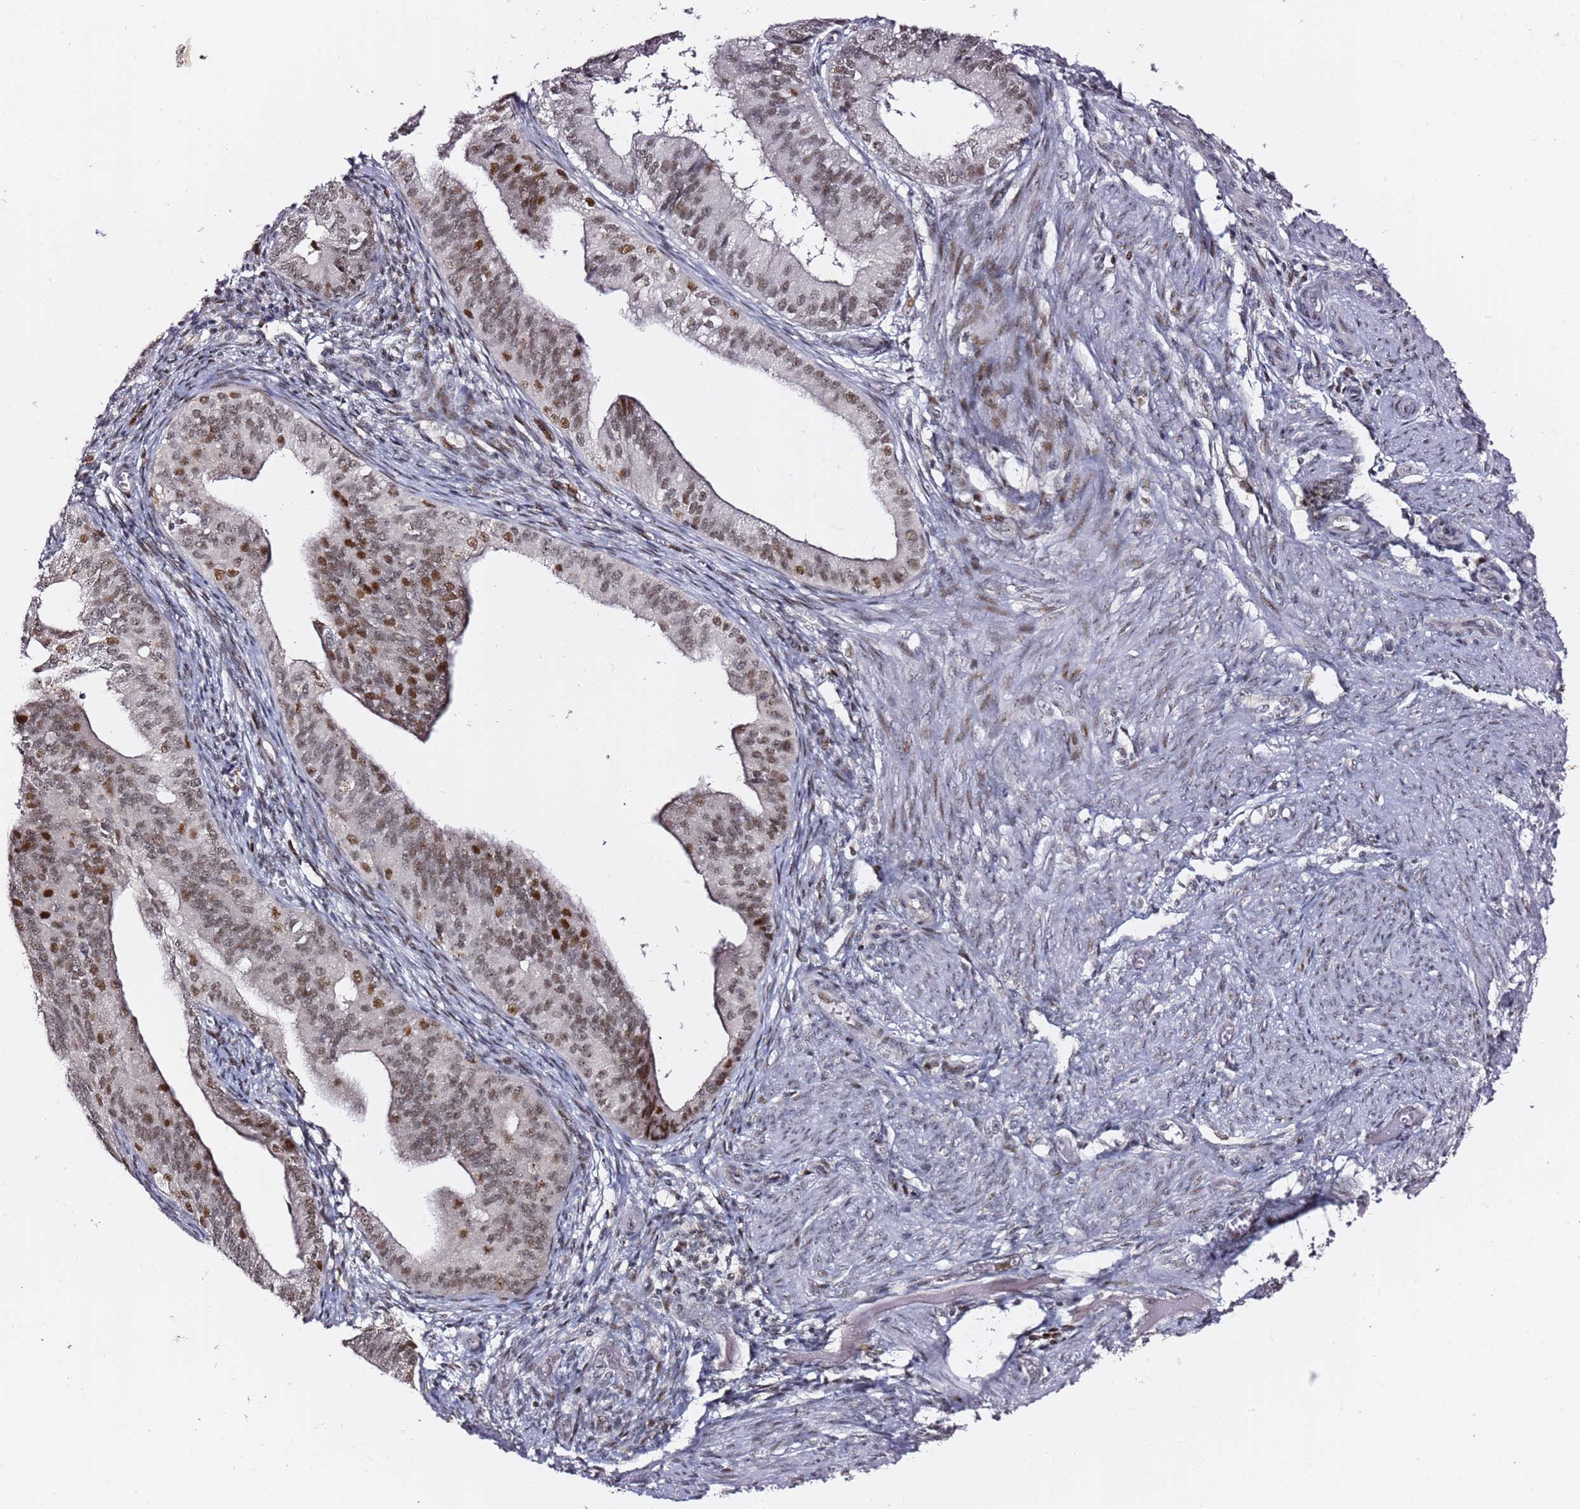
{"staining": {"intensity": "moderate", "quantity": ">75%", "location": "nuclear"}, "tissue": "endometrial cancer", "cell_type": "Tumor cells", "image_type": "cancer", "snomed": [{"axis": "morphology", "description": "Adenocarcinoma, NOS"}, {"axis": "topography", "description": "Endometrium"}], "caption": "Protein staining of endometrial cancer tissue demonstrates moderate nuclear staining in approximately >75% of tumor cells.", "gene": "FCF1", "patient": {"sex": "female", "age": 50}}